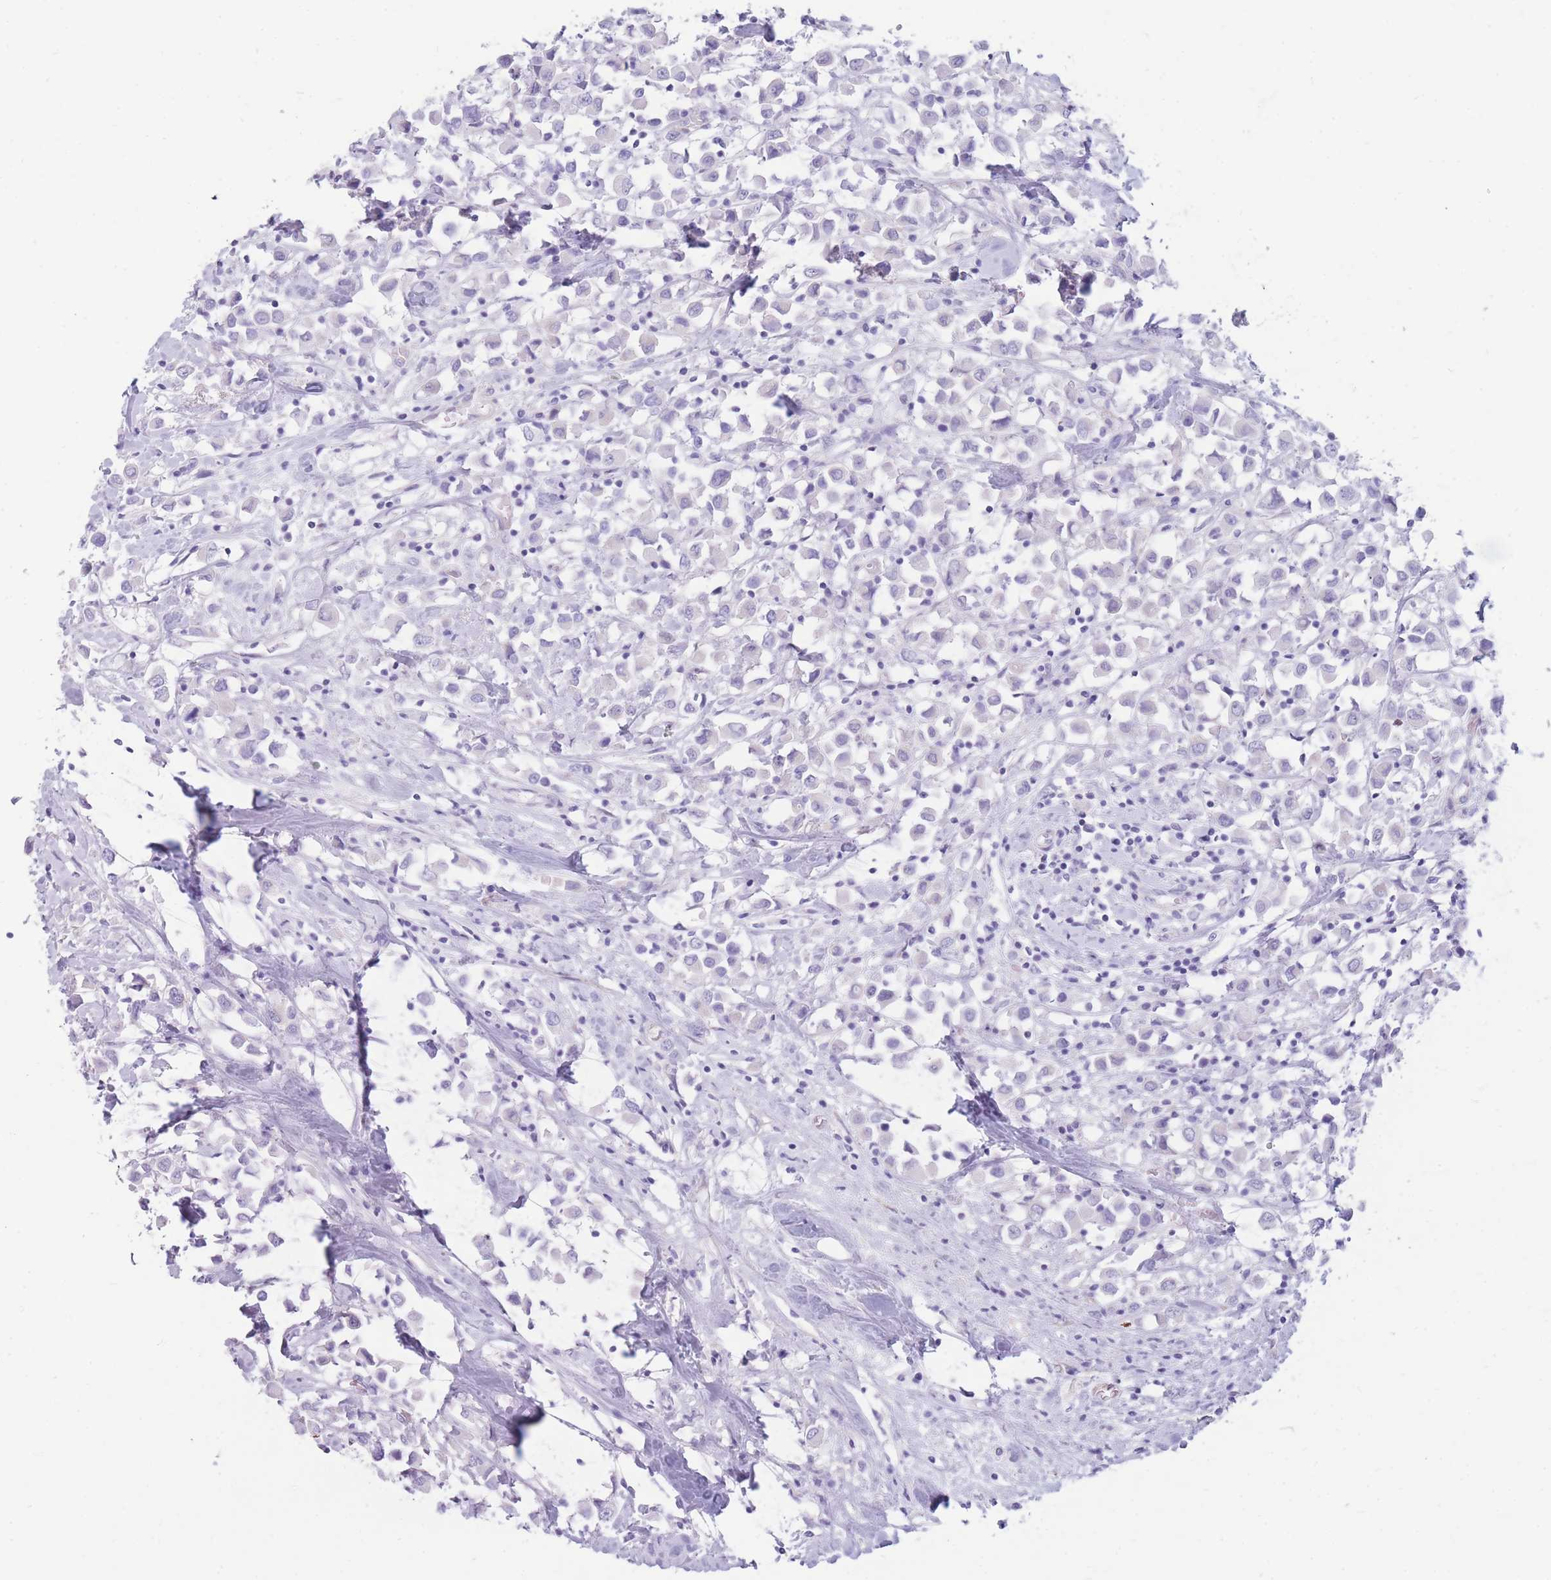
{"staining": {"intensity": "negative", "quantity": "none", "location": "none"}, "tissue": "breast cancer", "cell_type": "Tumor cells", "image_type": "cancer", "snomed": [{"axis": "morphology", "description": "Duct carcinoma"}, {"axis": "topography", "description": "Breast"}], "caption": "This histopathology image is of breast invasive ductal carcinoma stained with immunohistochemistry (IHC) to label a protein in brown with the nuclei are counter-stained blue. There is no positivity in tumor cells.", "gene": "MTSS2", "patient": {"sex": "female", "age": 61}}